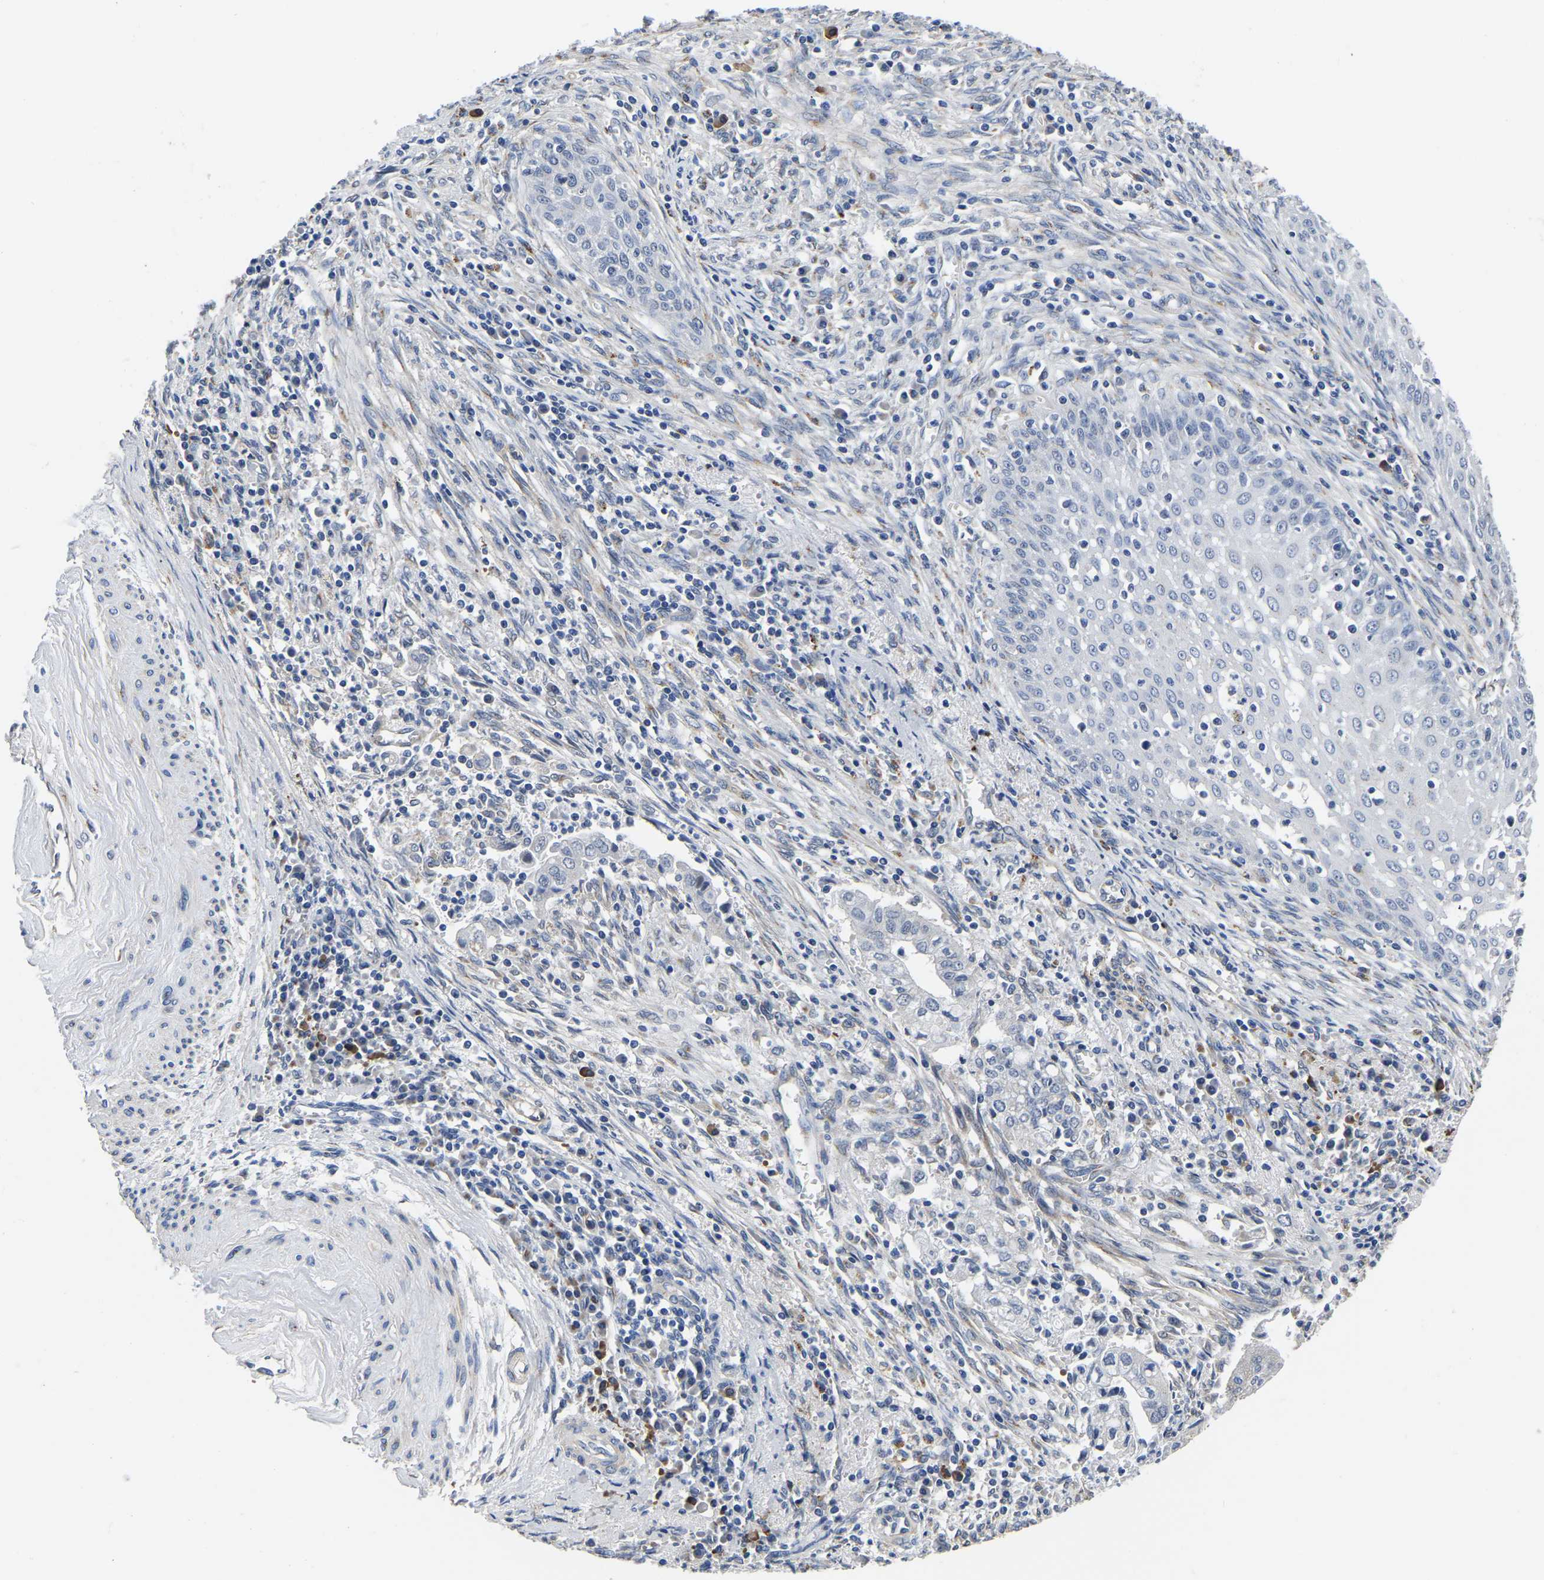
{"staining": {"intensity": "negative", "quantity": "none", "location": "none"}, "tissue": "cervical cancer", "cell_type": "Tumor cells", "image_type": "cancer", "snomed": [{"axis": "morphology", "description": "Adenocarcinoma, NOS"}, {"axis": "topography", "description": "Cervix"}], "caption": "Tumor cells show no significant positivity in adenocarcinoma (cervical).", "gene": "PDLIM7", "patient": {"sex": "female", "age": 44}}